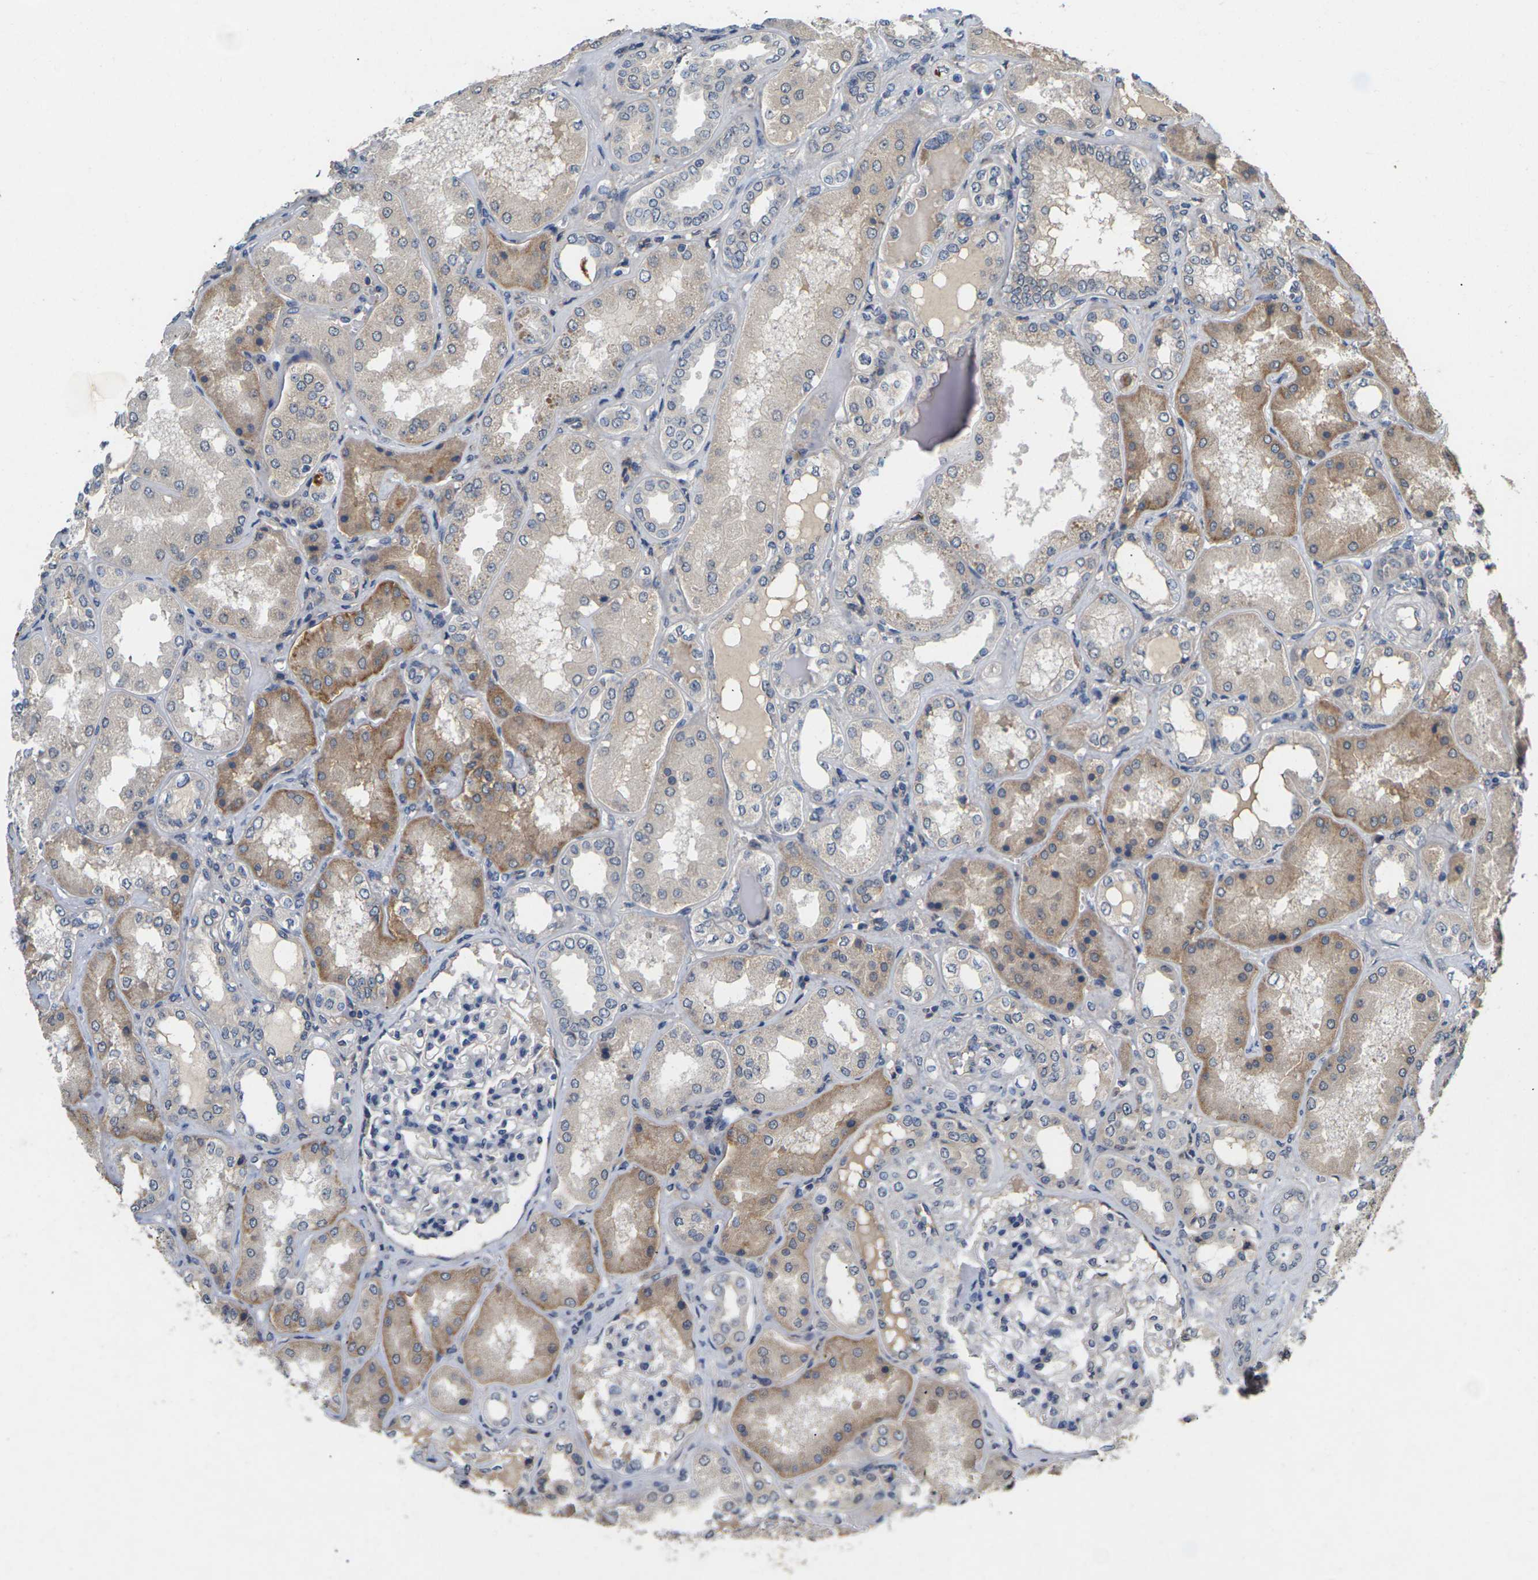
{"staining": {"intensity": "negative", "quantity": "none", "location": "none"}, "tissue": "kidney", "cell_type": "Cells in glomeruli", "image_type": "normal", "snomed": [{"axis": "morphology", "description": "Normal tissue, NOS"}, {"axis": "topography", "description": "Kidney"}], "caption": "Immunohistochemistry of unremarkable kidney demonstrates no expression in cells in glomeruli. (DAB (3,3'-diaminobenzidine) immunohistochemistry (IHC) with hematoxylin counter stain).", "gene": "SLC2A2", "patient": {"sex": "female", "age": 56}}